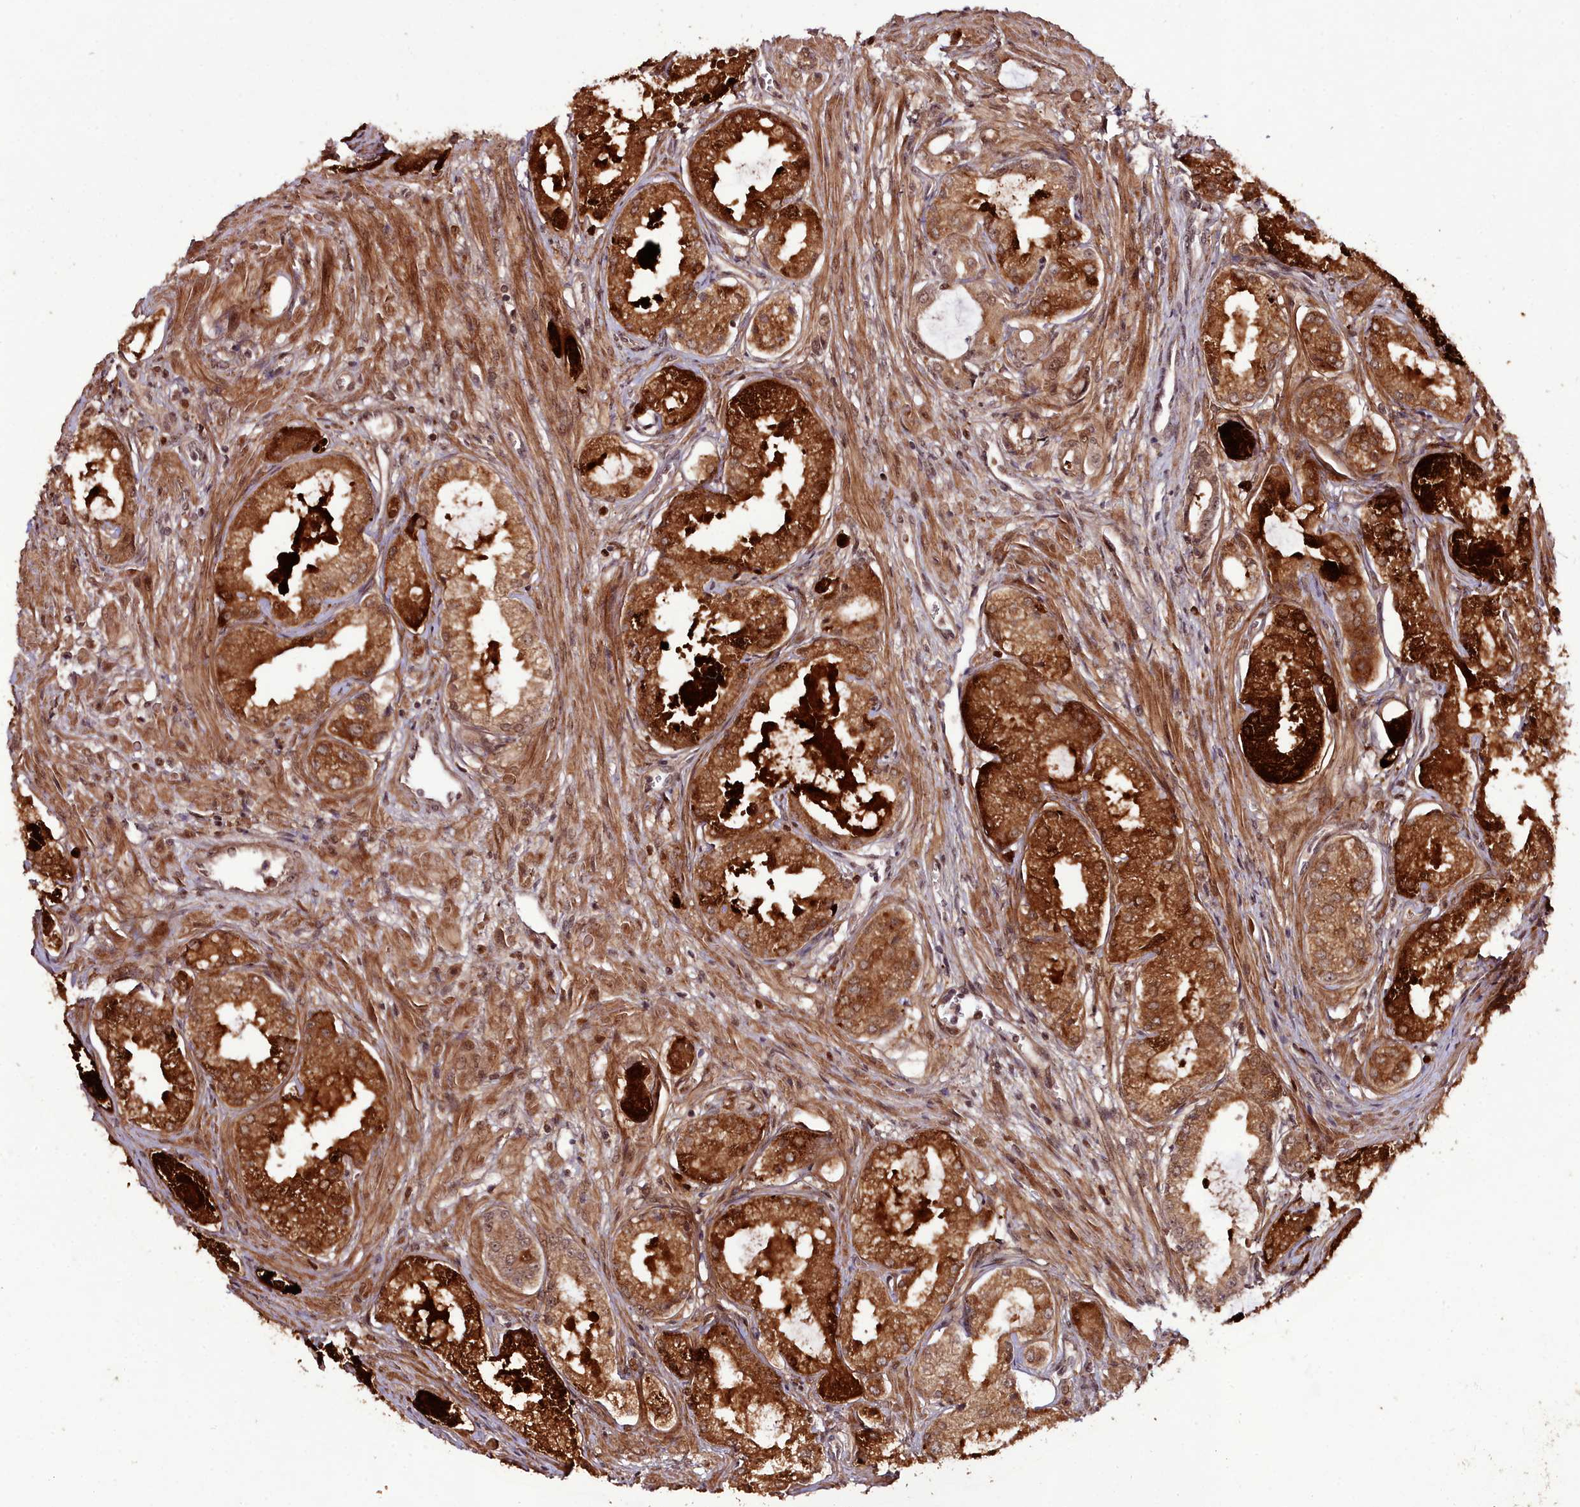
{"staining": {"intensity": "strong", "quantity": ">75%", "location": "cytoplasmic/membranous,nuclear"}, "tissue": "prostate cancer", "cell_type": "Tumor cells", "image_type": "cancer", "snomed": [{"axis": "morphology", "description": "Adenocarcinoma, Low grade"}, {"axis": "topography", "description": "Prostate"}], "caption": "Protein staining of adenocarcinoma (low-grade) (prostate) tissue displays strong cytoplasmic/membranous and nuclear staining in about >75% of tumor cells.", "gene": "CXXC1", "patient": {"sex": "male", "age": 68}}